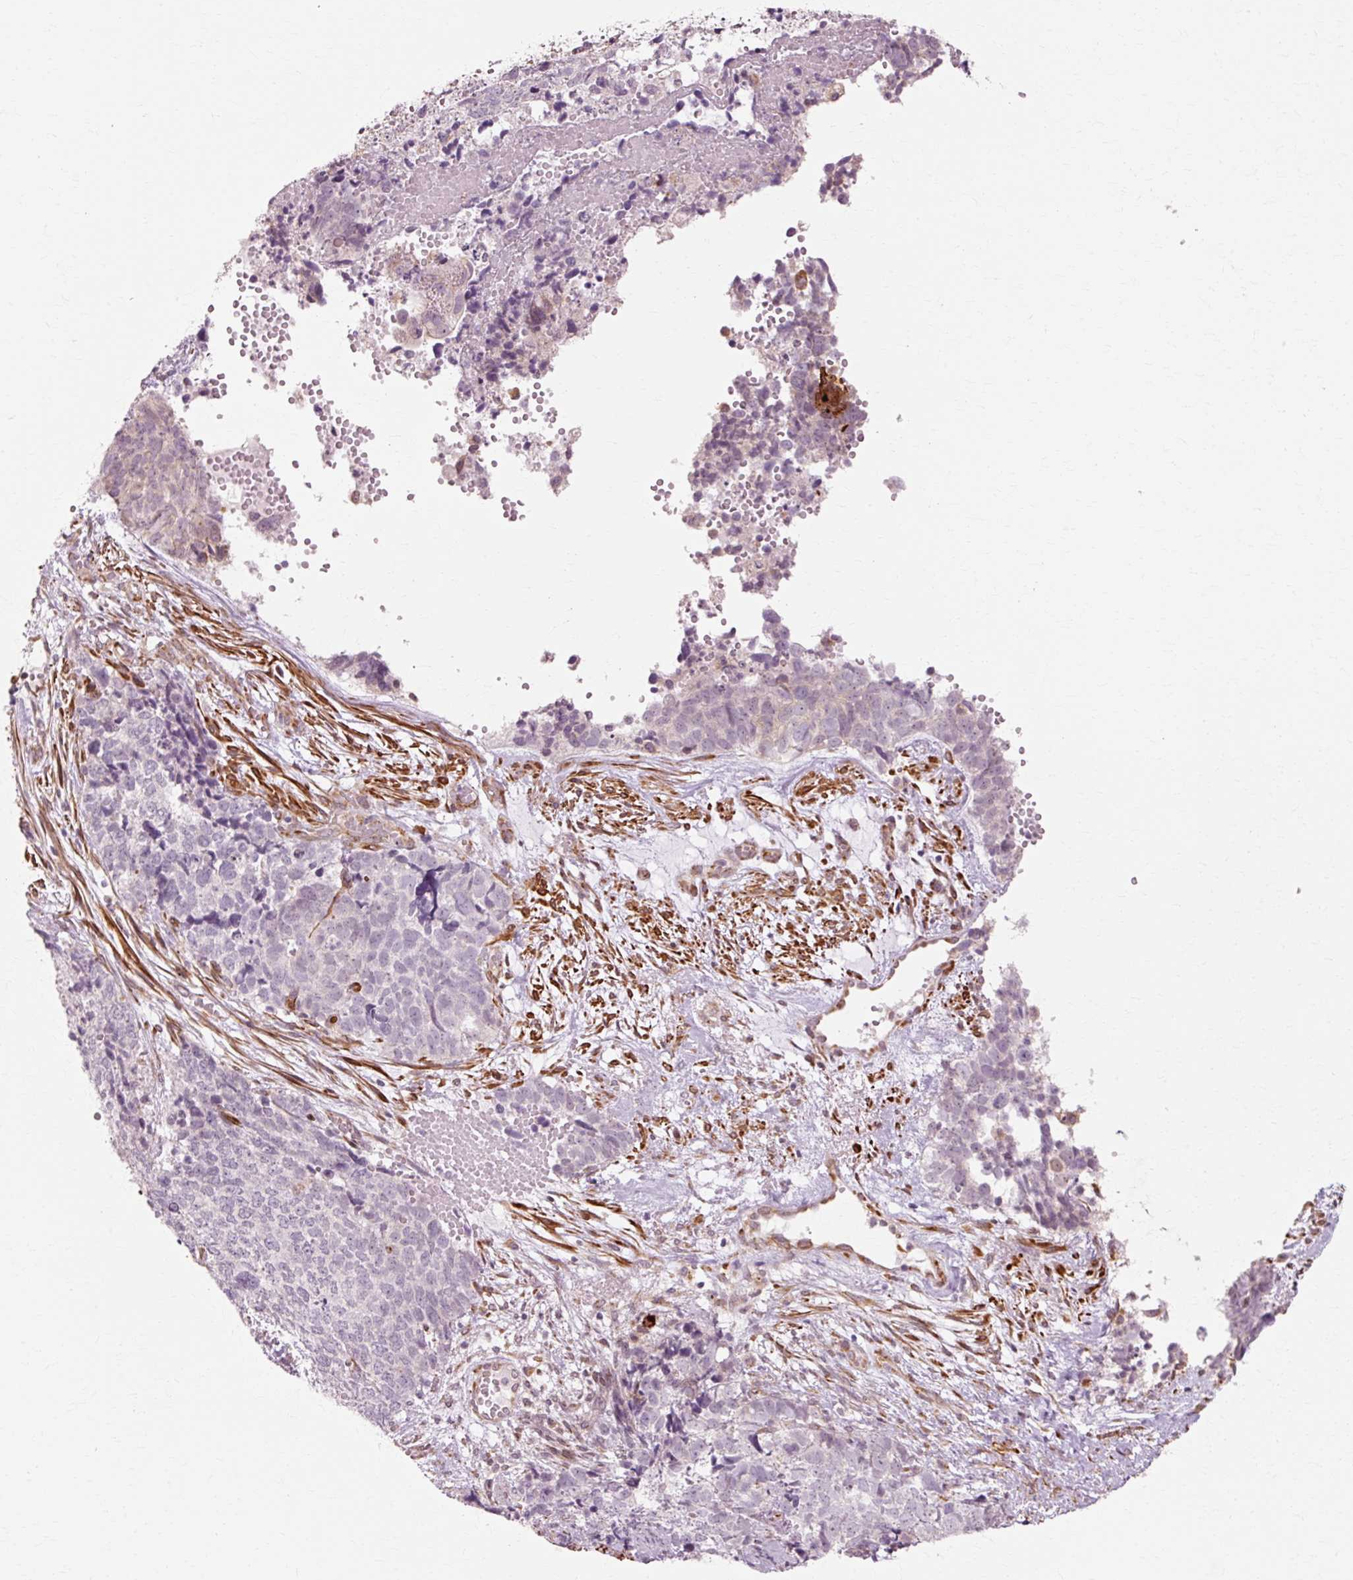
{"staining": {"intensity": "negative", "quantity": "none", "location": "none"}, "tissue": "cervical cancer", "cell_type": "Tumor cells", "image_type": "cancer", "snomed": [{"axis": "morphology", "description": "Squamous cell carcinoma, NOS"}, {"axis": "topography", "description": "Cervix"}], "caption": "Immunohistochemistry (IHC) of human cervical cancer (squamous cell carcinoma) displays no expression in tumor cells.", "gene": "RGPD5", "patient": {"sex": "female", "age": 63}}